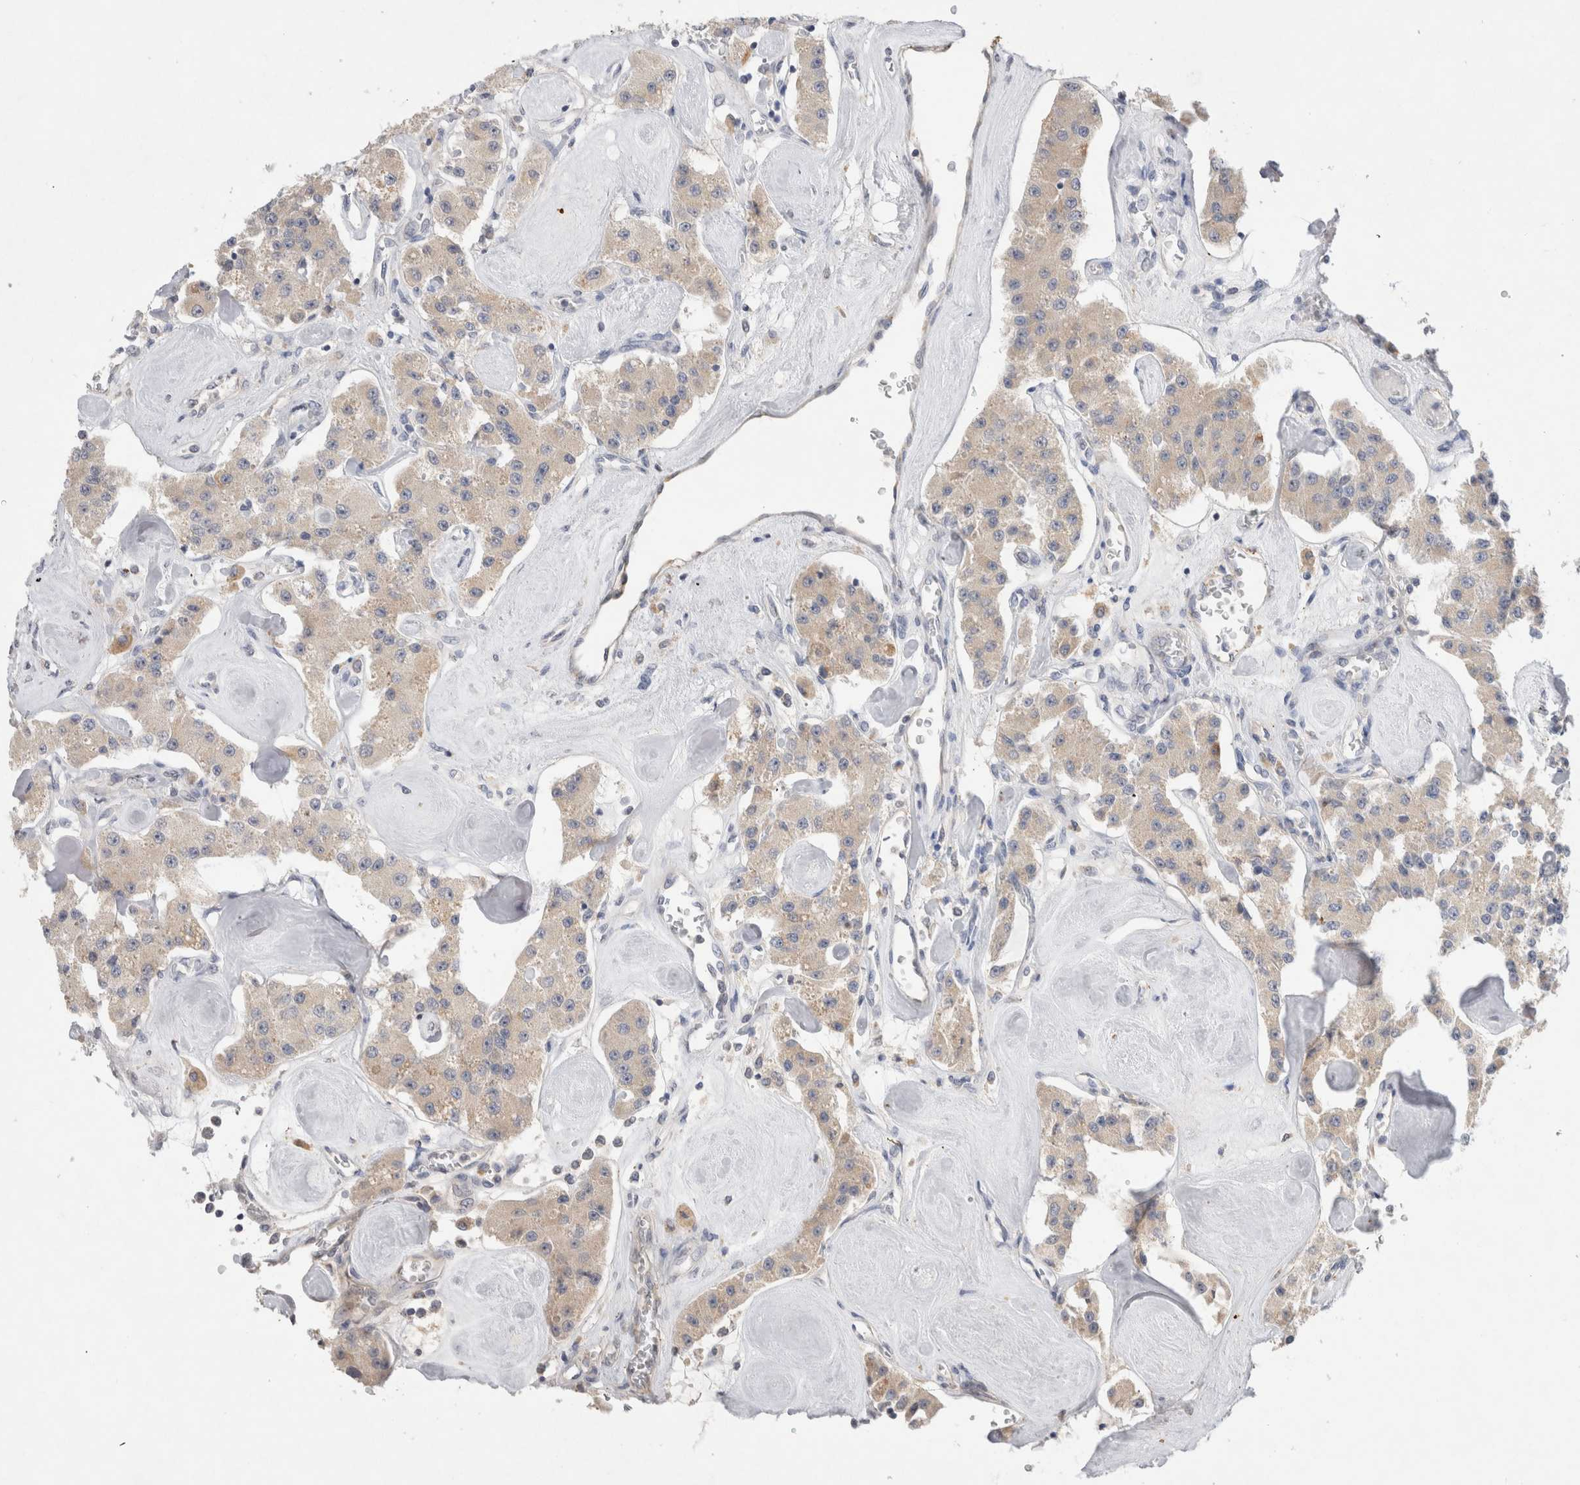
{"staining": {"intensity": "weak", "quantity": ">75%", "location": "cytoplasmic/membranous"}, "tissue": "carcinoid", "cell_type": "Tumor cells", "image_type": "cancer", "snomed": [{"axis": "morphology", "description": "Carcinoid, malignant, NOS"}, {"axis": "topography", "description": "Pancreas"}], "caption": "A photomicrograph of human carcinoid stained for a protein demonstrates weak cytoplasmic/membranous brown staining in tumor cells. The staining was performed using DAB to visualize the protein expression in brown, while the nuclei were stained in blue with hematoxylin (Magnification: 20x).", "gene": "GAS1", "patient": {"sex": "male", "age": 41}}